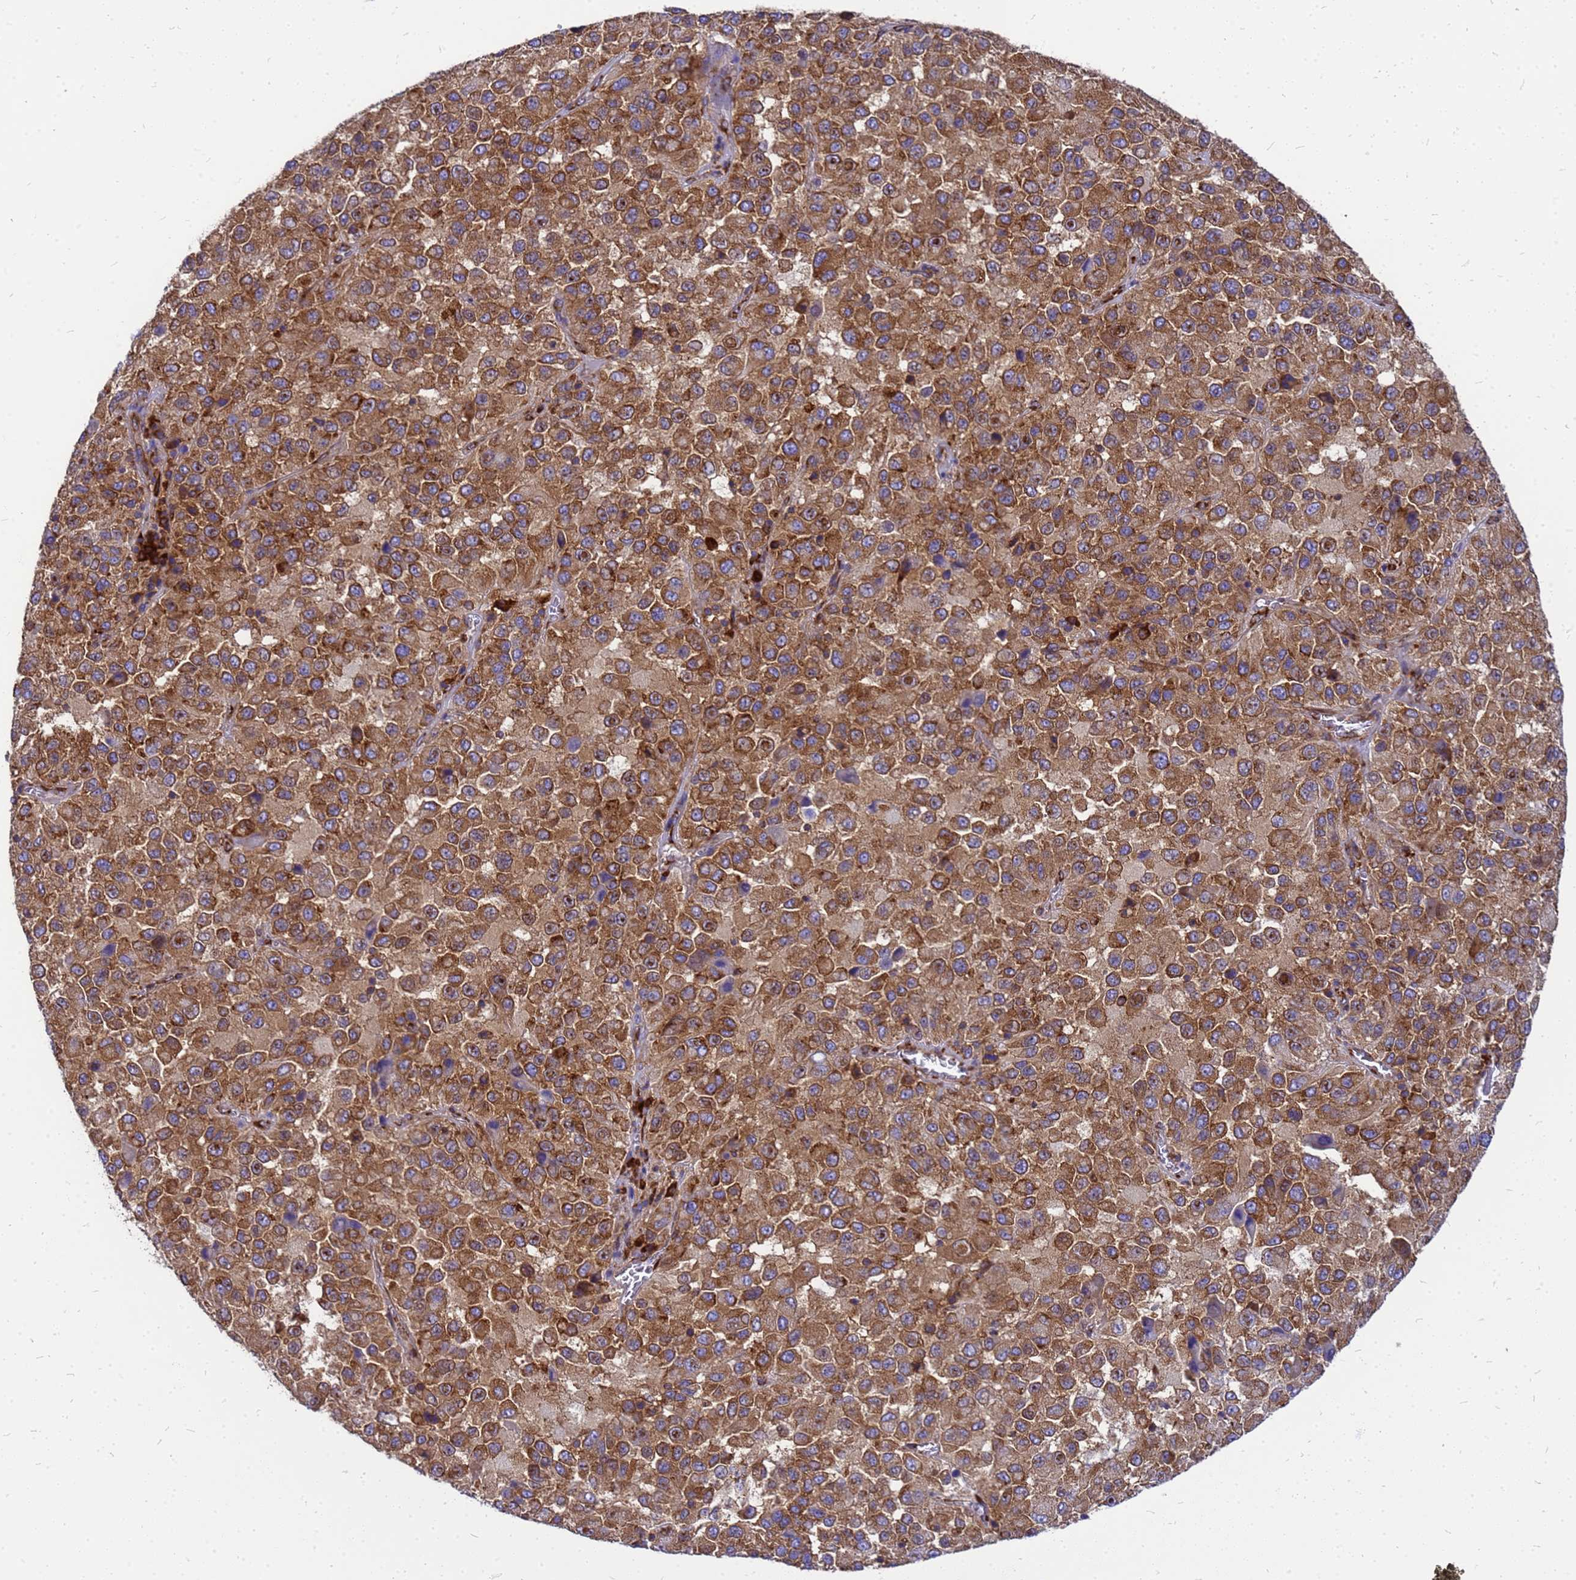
{"staining": {"intensity": "moderate", "quantity": ">75%", "location": "cytoplasmic/membranous"}, "tissue": "melanoma", "cell_type": "Tumor cells", "image_type": "cancer", "snomed": [{"axis": "morphology", "description": "Malignant melanoma, Metastatic site"}, {"axis": "topography", "description": "Lung"}], "caption": "Moderate cytoplasmic/membranous expression is appreciated in about >75% of tumor cells in melanoma.", "gene": "EEF1D", "patient": {"sex": "male", "age": 64}}